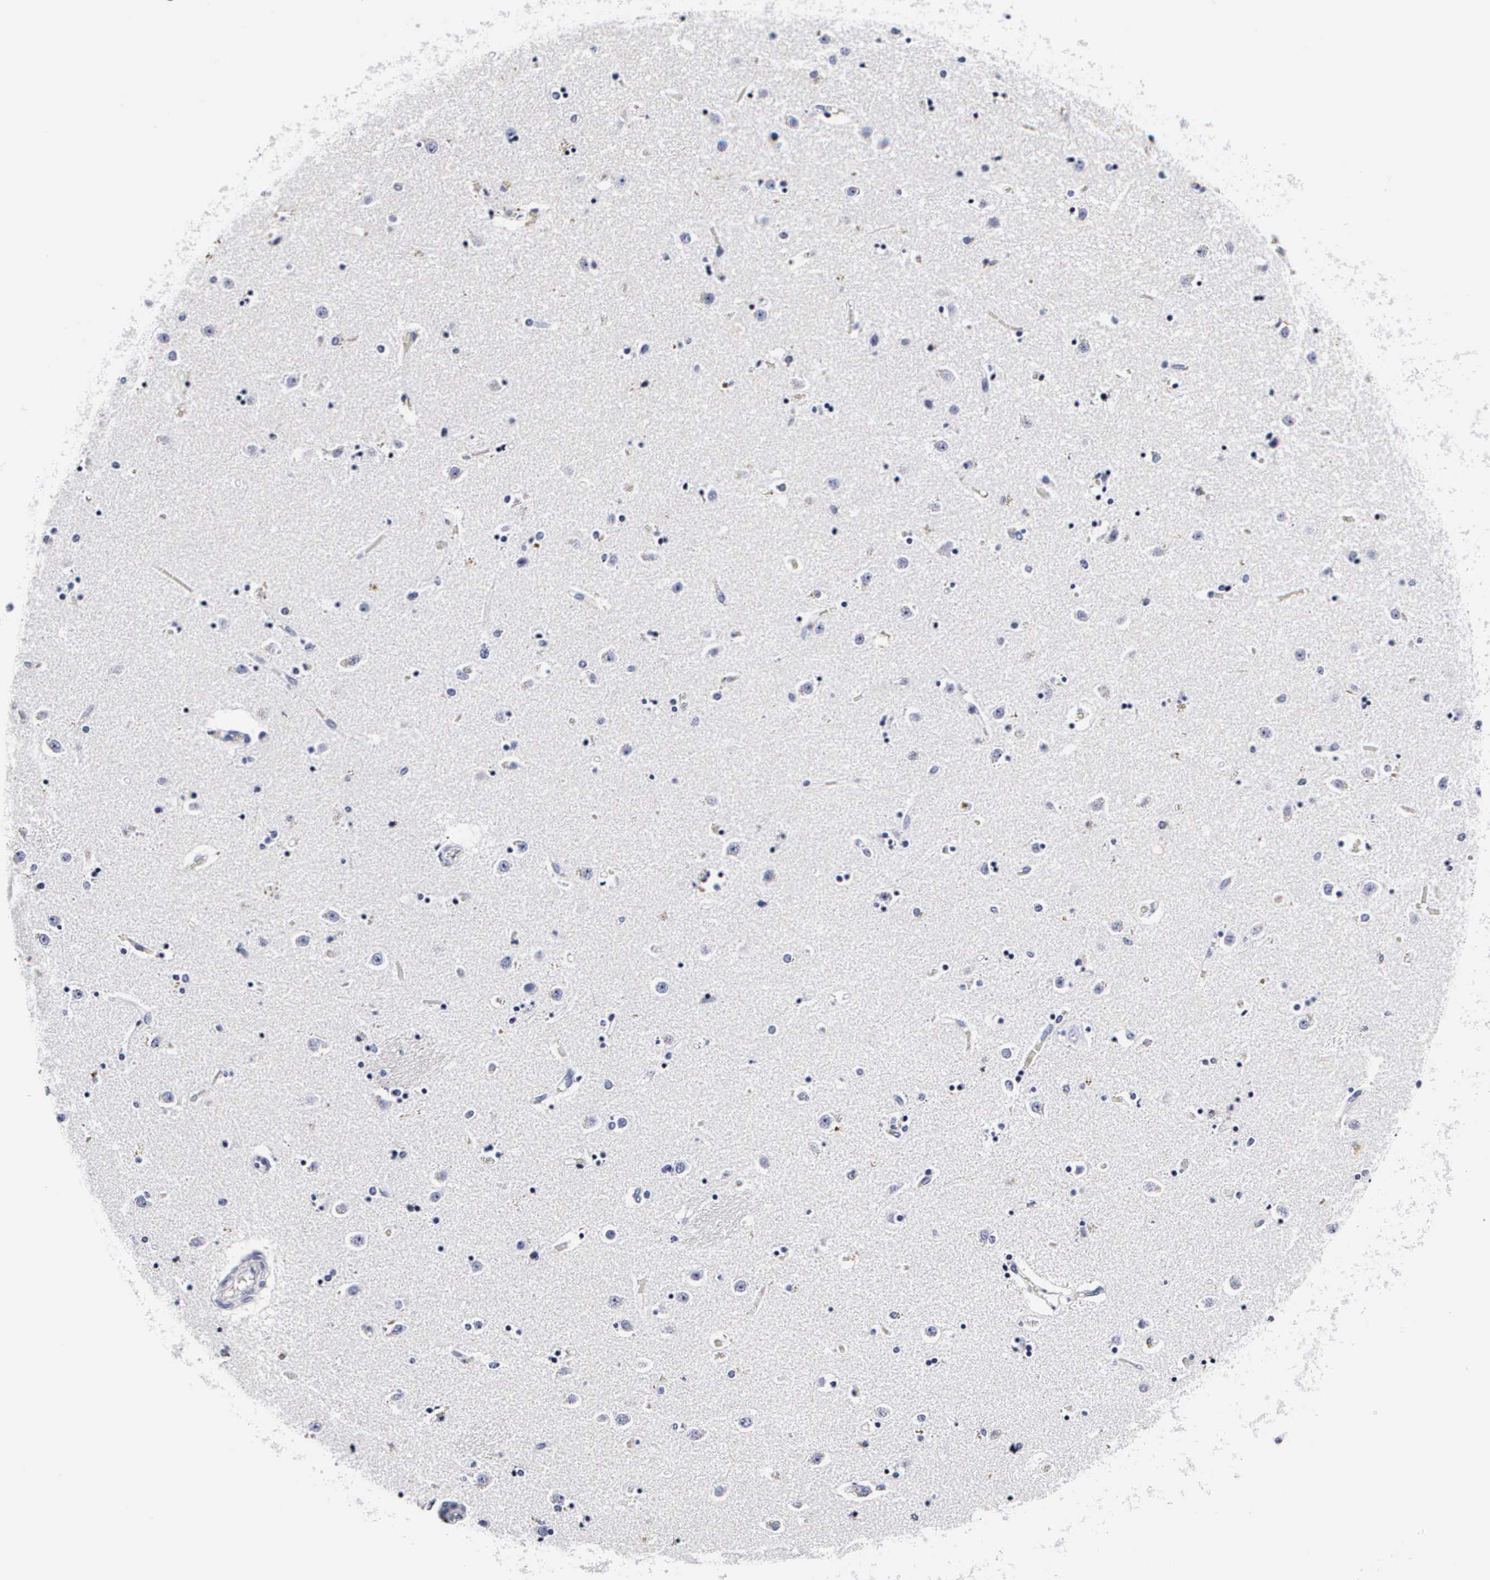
{"staining": {"intensity": "negative", "quantity": "none", "location": "none"}, "tissue": "caudate", "cell_type": "Glial cells", "image_type": "normal", "snomed": [{"axis": "morphology", "description": "Normal tissue, NOS"}, {"axis": "topography", "description": "Lateral ventricle wall"}], "caption": "Immunohistochemical staining of normal caudate displays no significant staining in glial cells. (Brightfield microscopy of DAB (3,3'-diaminobenzidine) immunohistochemistry (IHC) at high magnification).", "gene": "RNASE6", "patient": {"sex": "female", "age": 54}}